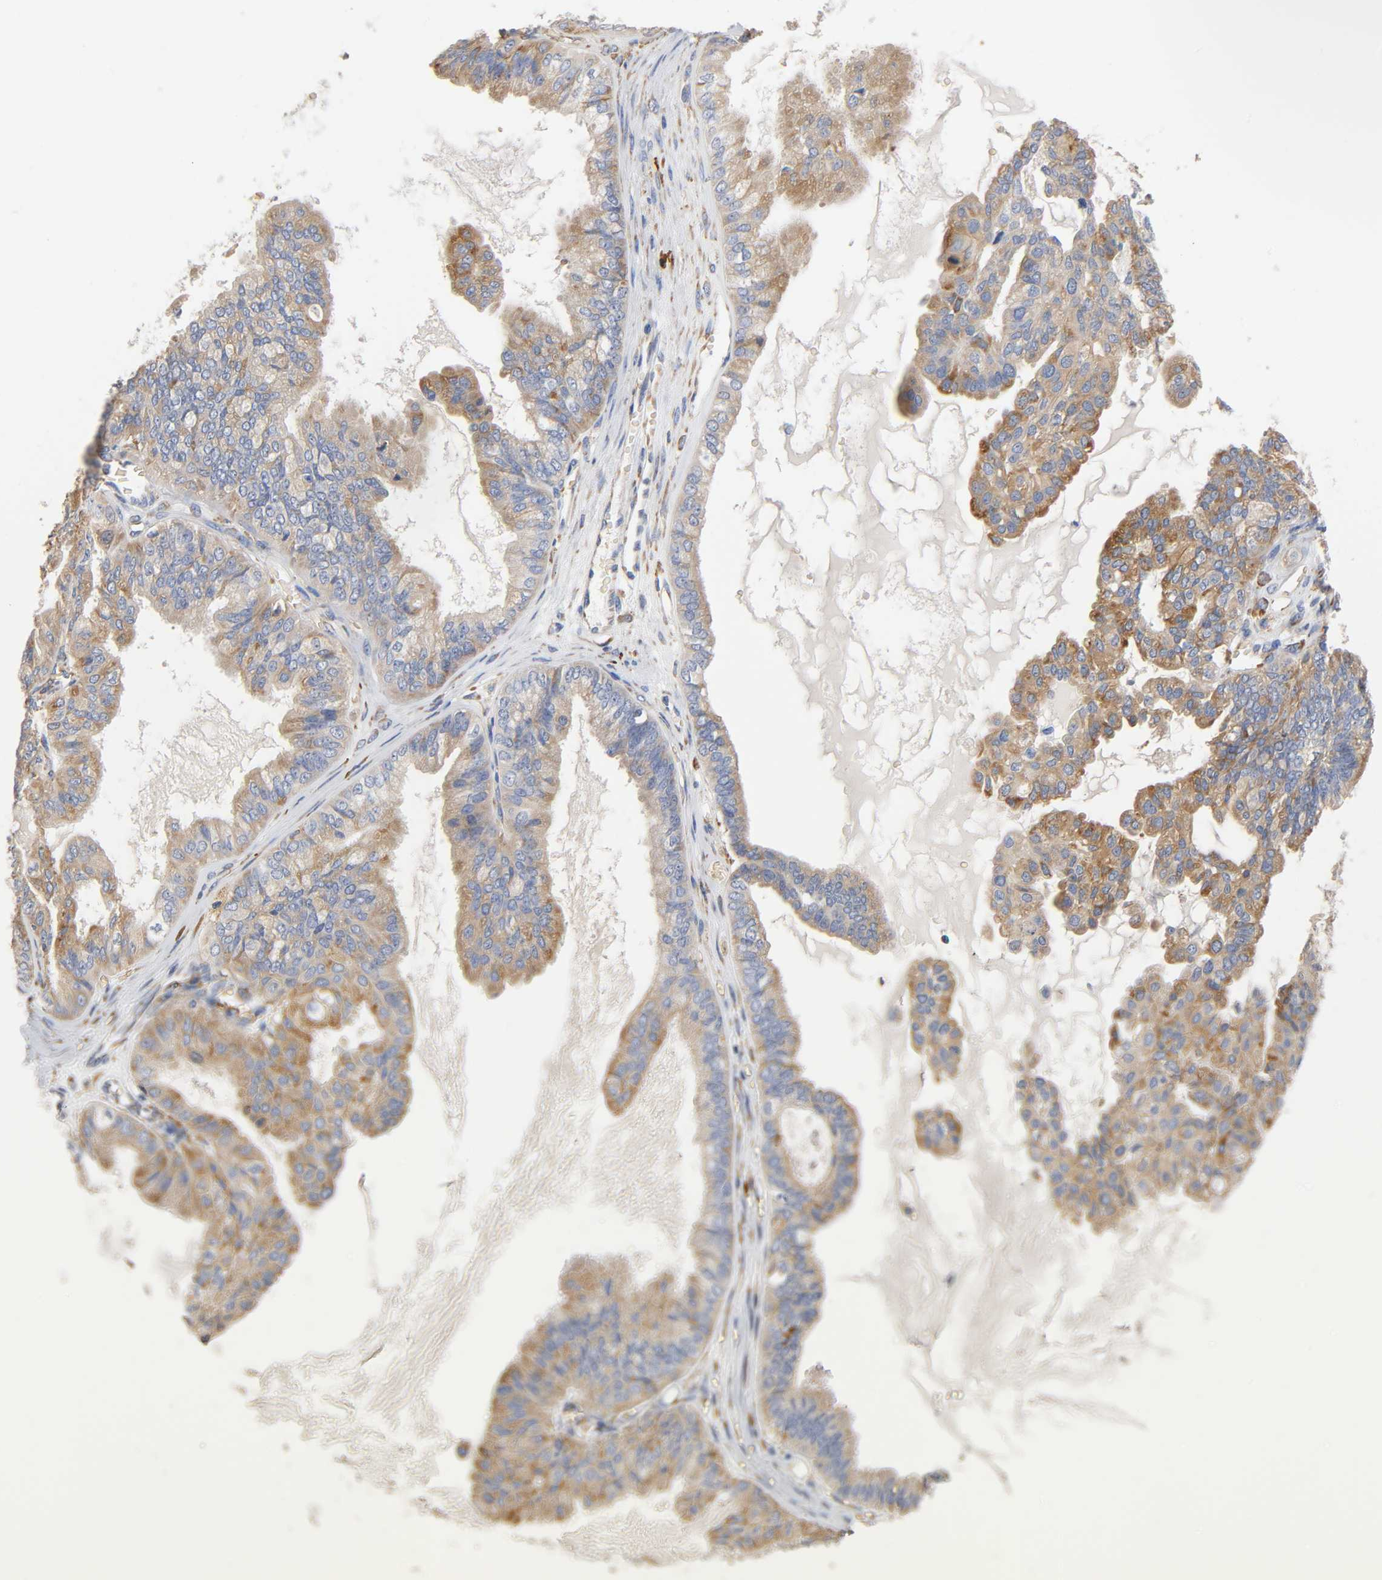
{"staining": {"intensity": "weak", "quantity": ">75%", "location": "cytoplasmic/membranous"}, "tissue": "ovarian cancer", "cell_type": "Tumor cells", "image_type": "cancer", "snomed": [{"axis": "morphology", "description": "Carcinoma, NOS"}, {"axis": "morphology", "description": "Carcinoma, endometroid"}, {"axis": "topography", "description": "Ovary"}], "caption": "The histopathology image displays staining of ovarian endometroid carcinoma, revealing weak cytoplasmic/membranous protein staining (brown color) within tumor cells.", "gene": "UCKL1", "patient": {"sex": "female", "age": 50}}